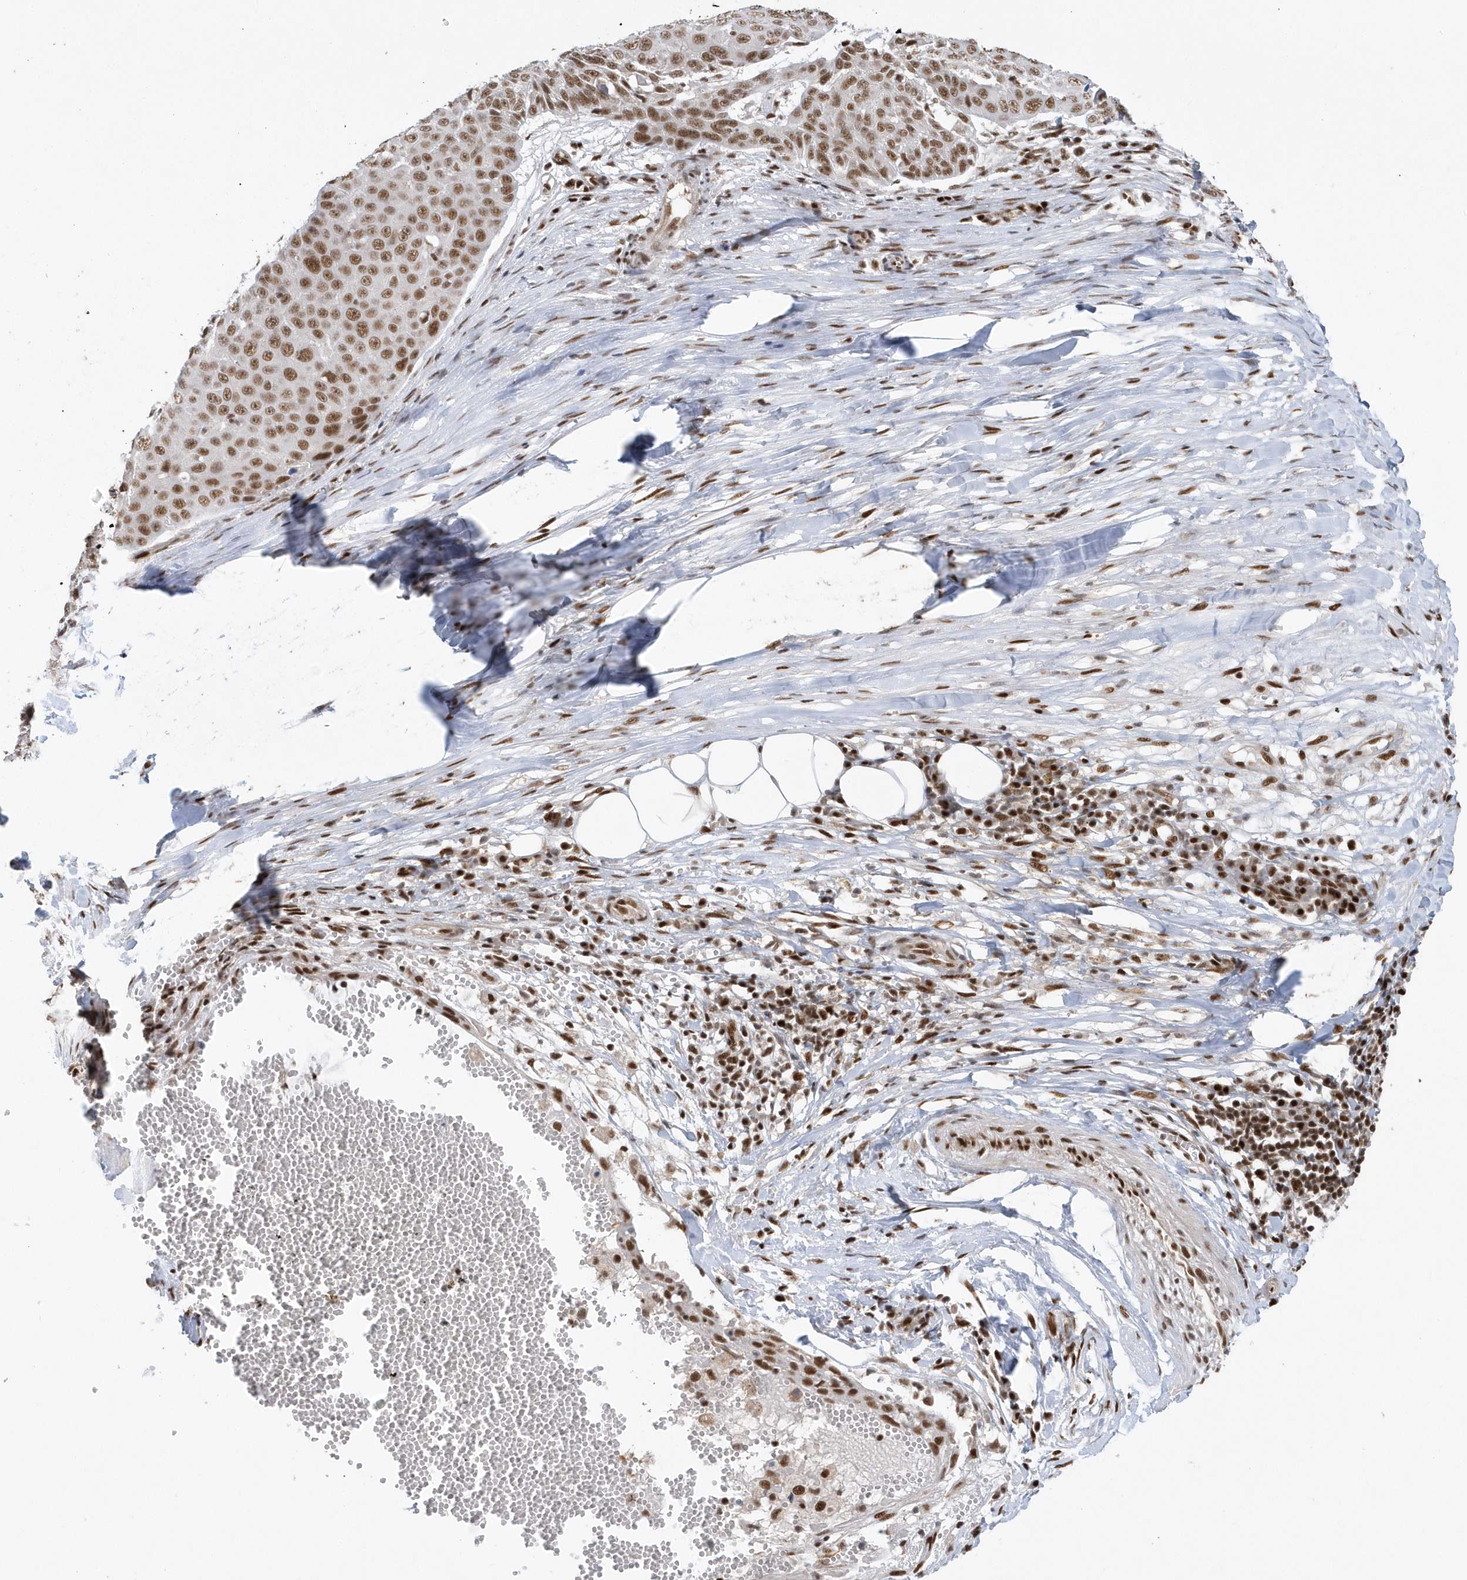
{"staining": {"intensity": "moderate", "quantity": ">75%", "location": "nuclear"}, "tissue": "skin cancer", "cell_type": "Tumor cells", "image_type": "cancer", "snomed": [{"axis": "morphology", "description": "Squamous cell carcinoma, NOS"}, {"axis": "topography", "description": "Skin"}], "caption": "Tumor cells demonstrate moderate nuclear staining in about >75% of cells in skin cancer (squamous cell carcinoma).", "gene": "SEPHS1", "patient": {"sex": "male", "age": 71}}